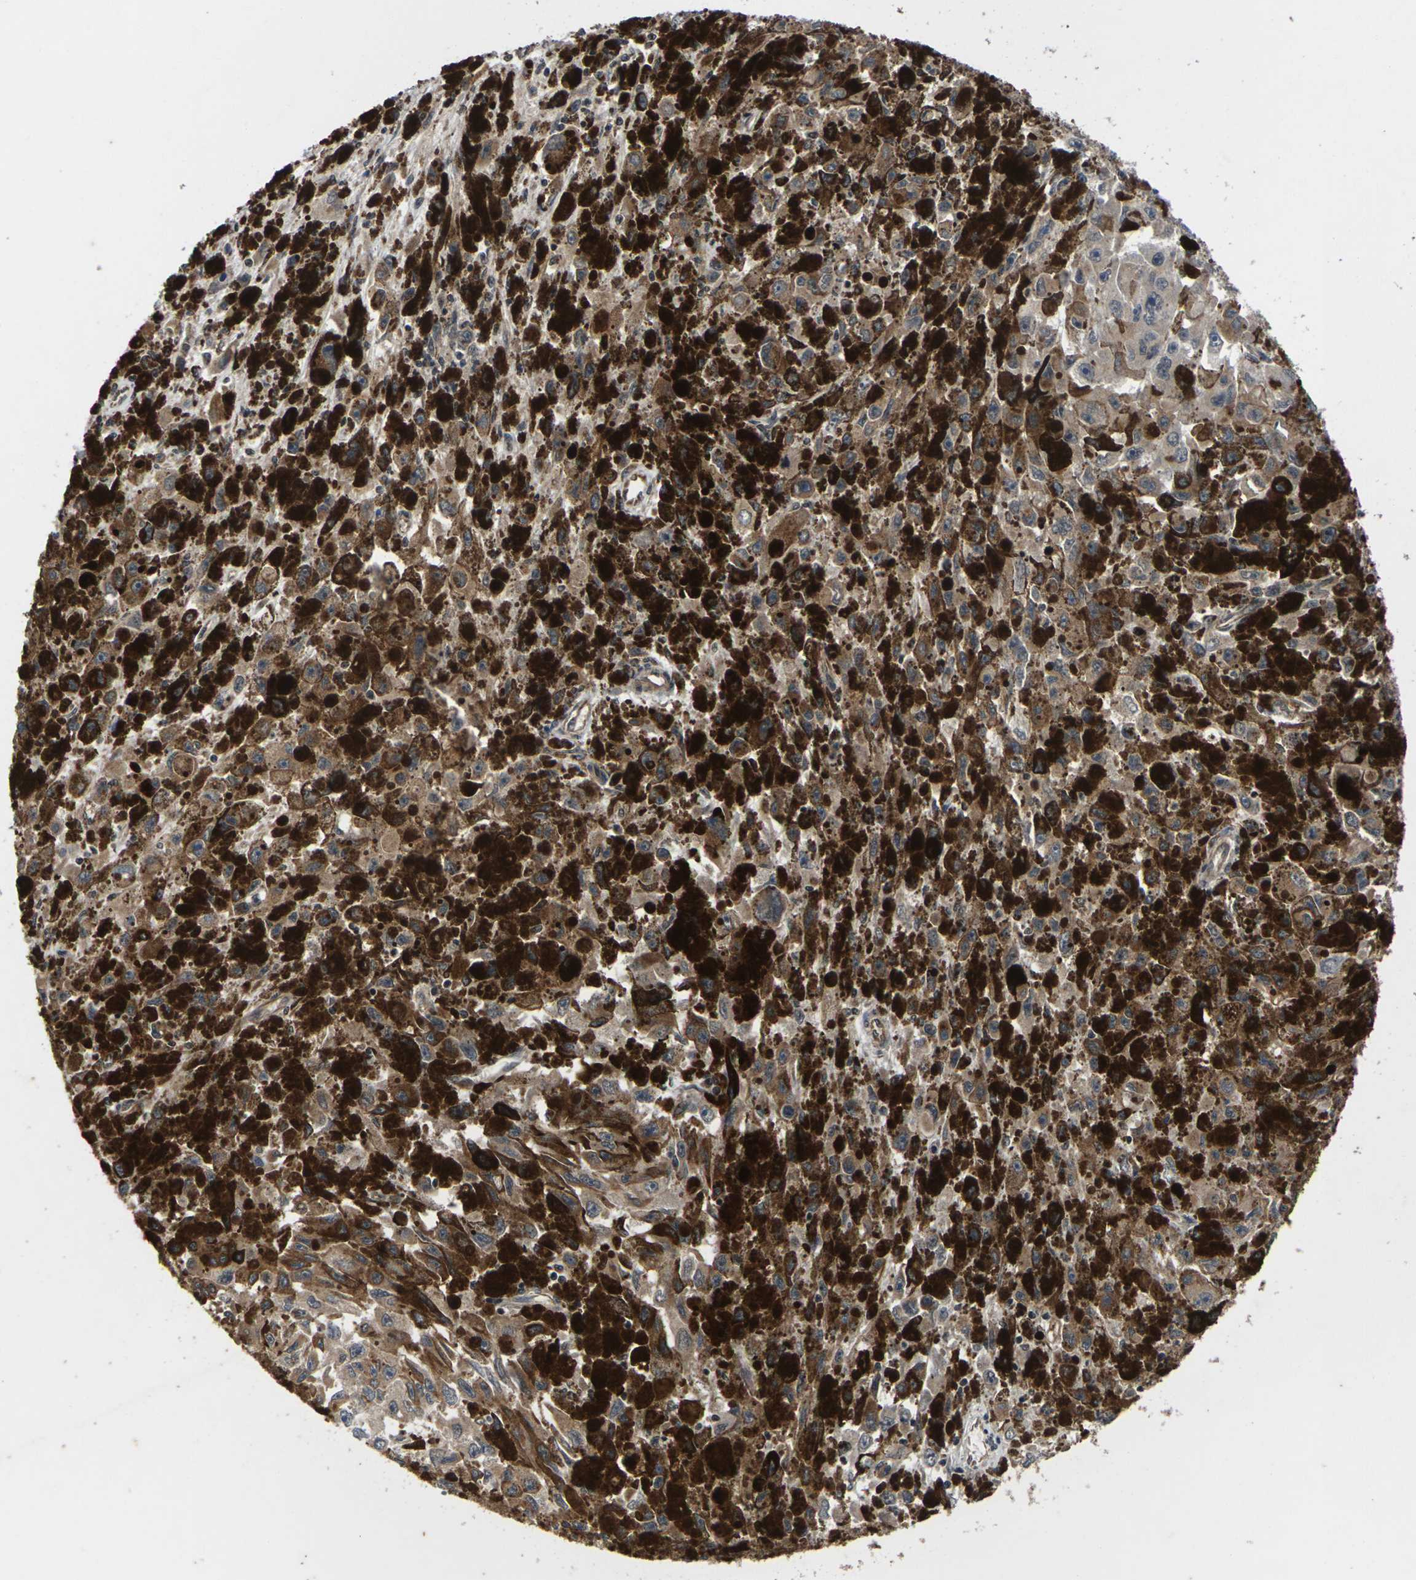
{"staining": {"intensity": "moderate", "quantity": ">75%", "location": "cytoplasmic/membranous"}, "tissue": "melanoma", "cell_type": "Tumor cells", "image_type": "cancer", "snomed": [{"axis": "morphology", "description": "Malignant melanoma, NOS"}, {"axis": "topography", "description": "Skin"}], "caption": "The histopathology image shows a brown stain indicating the presence of a protein in the cytoplasmic/membranous of tumor cells in malignant melanoma. (Brightfield microscopy of DAB IHC at high magnification).", "gene": "DKK2", "patient": {"sex": "female", "age": 104}}